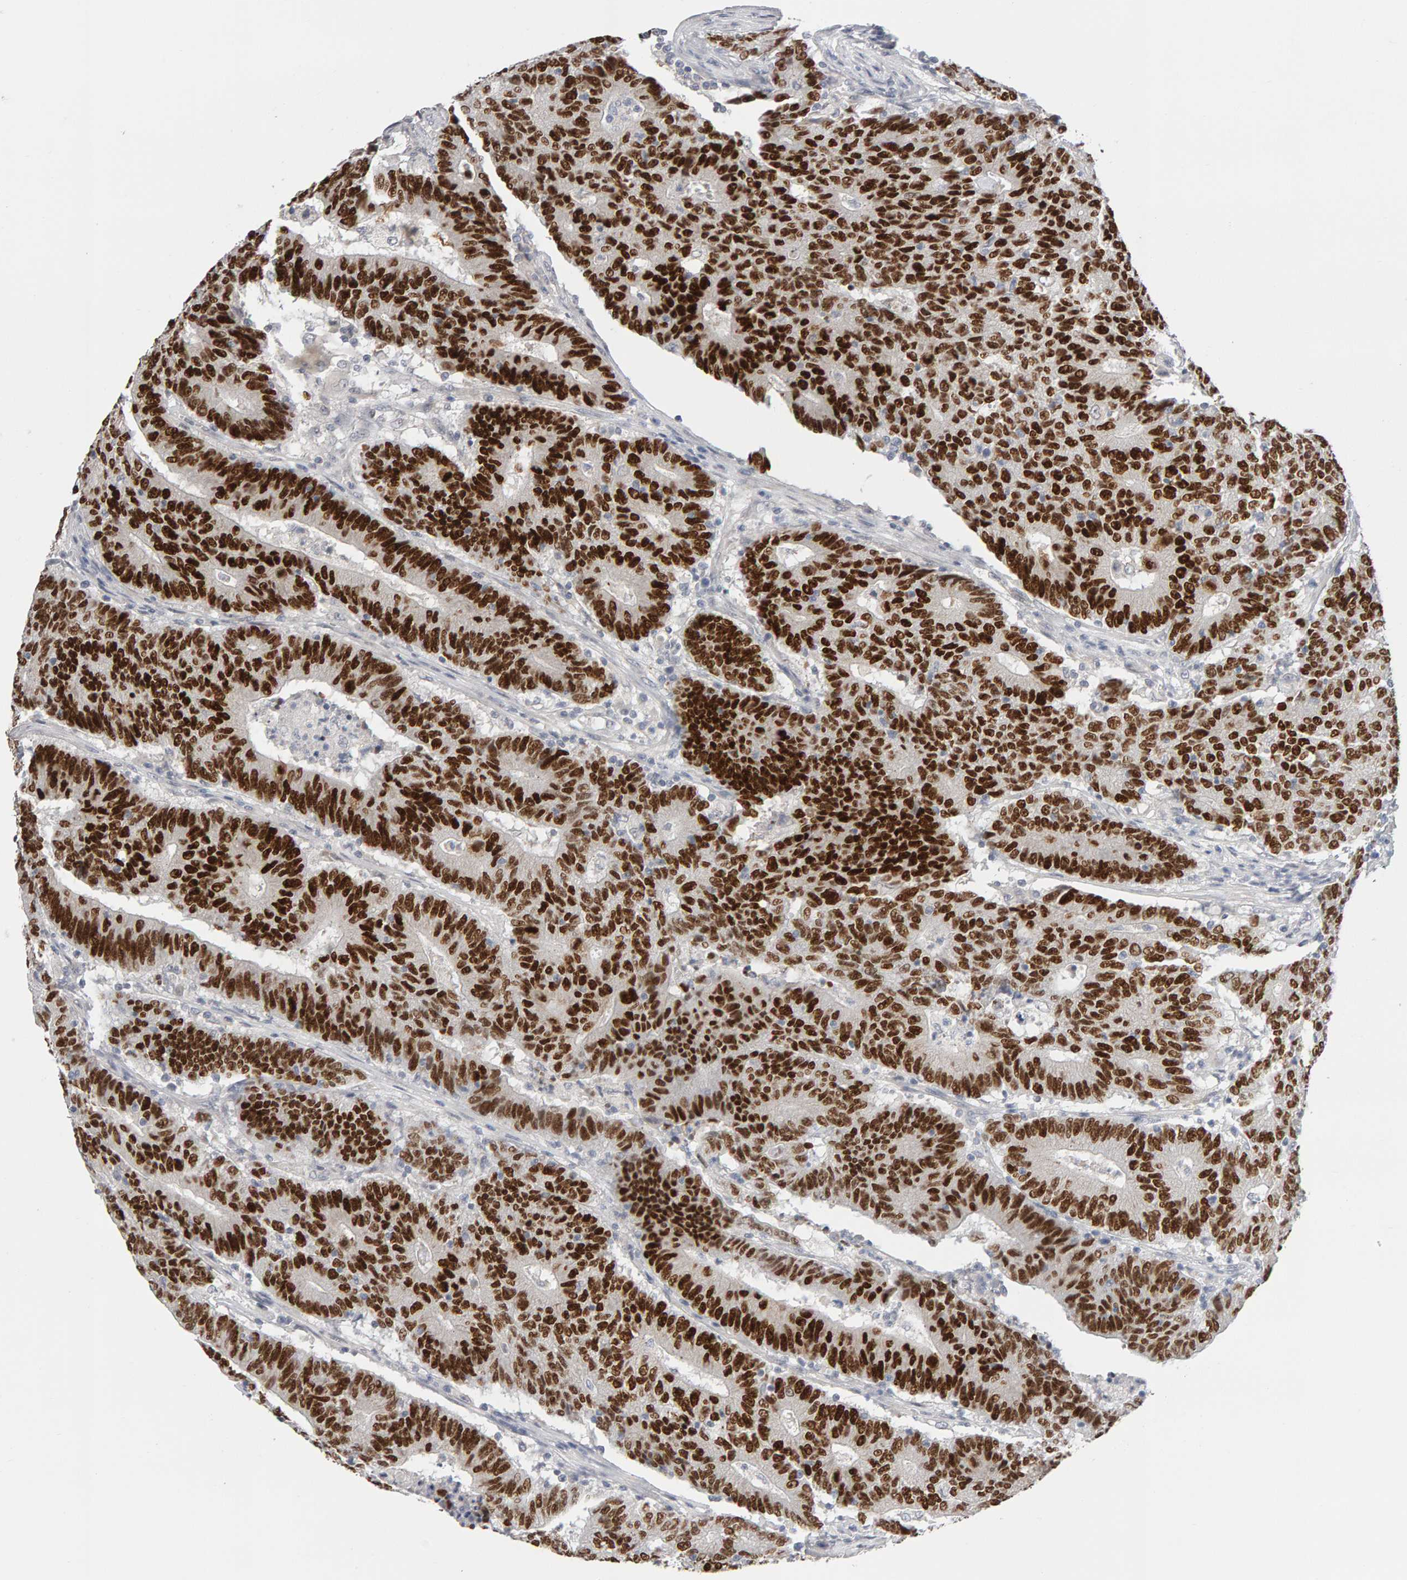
{"staining": {"intensity": "strong", "quantity": ">75%", "location": "nuclear"}, "tissue": "colorectal cancer", "cell_type": "Tumor cells", "image_type": "cancer", "snomed": [{"axis": "morphology", "description": "Normal tissue, NOS"}, {"axis": "morphology", "description": "Adenocarcinoma, NOS"}, {"axis": "topography", "description": "Colon"}], "caption": "Colorectal cancer stained with DAB (3,3'-diaminobenzidine) immunohistochemistry (IHC) demonstrates high levels of strong nuclear staining in about >75% of tumor cells.", "gene": "HNF4A", "patient": {"sex": "female", "age": 75}}